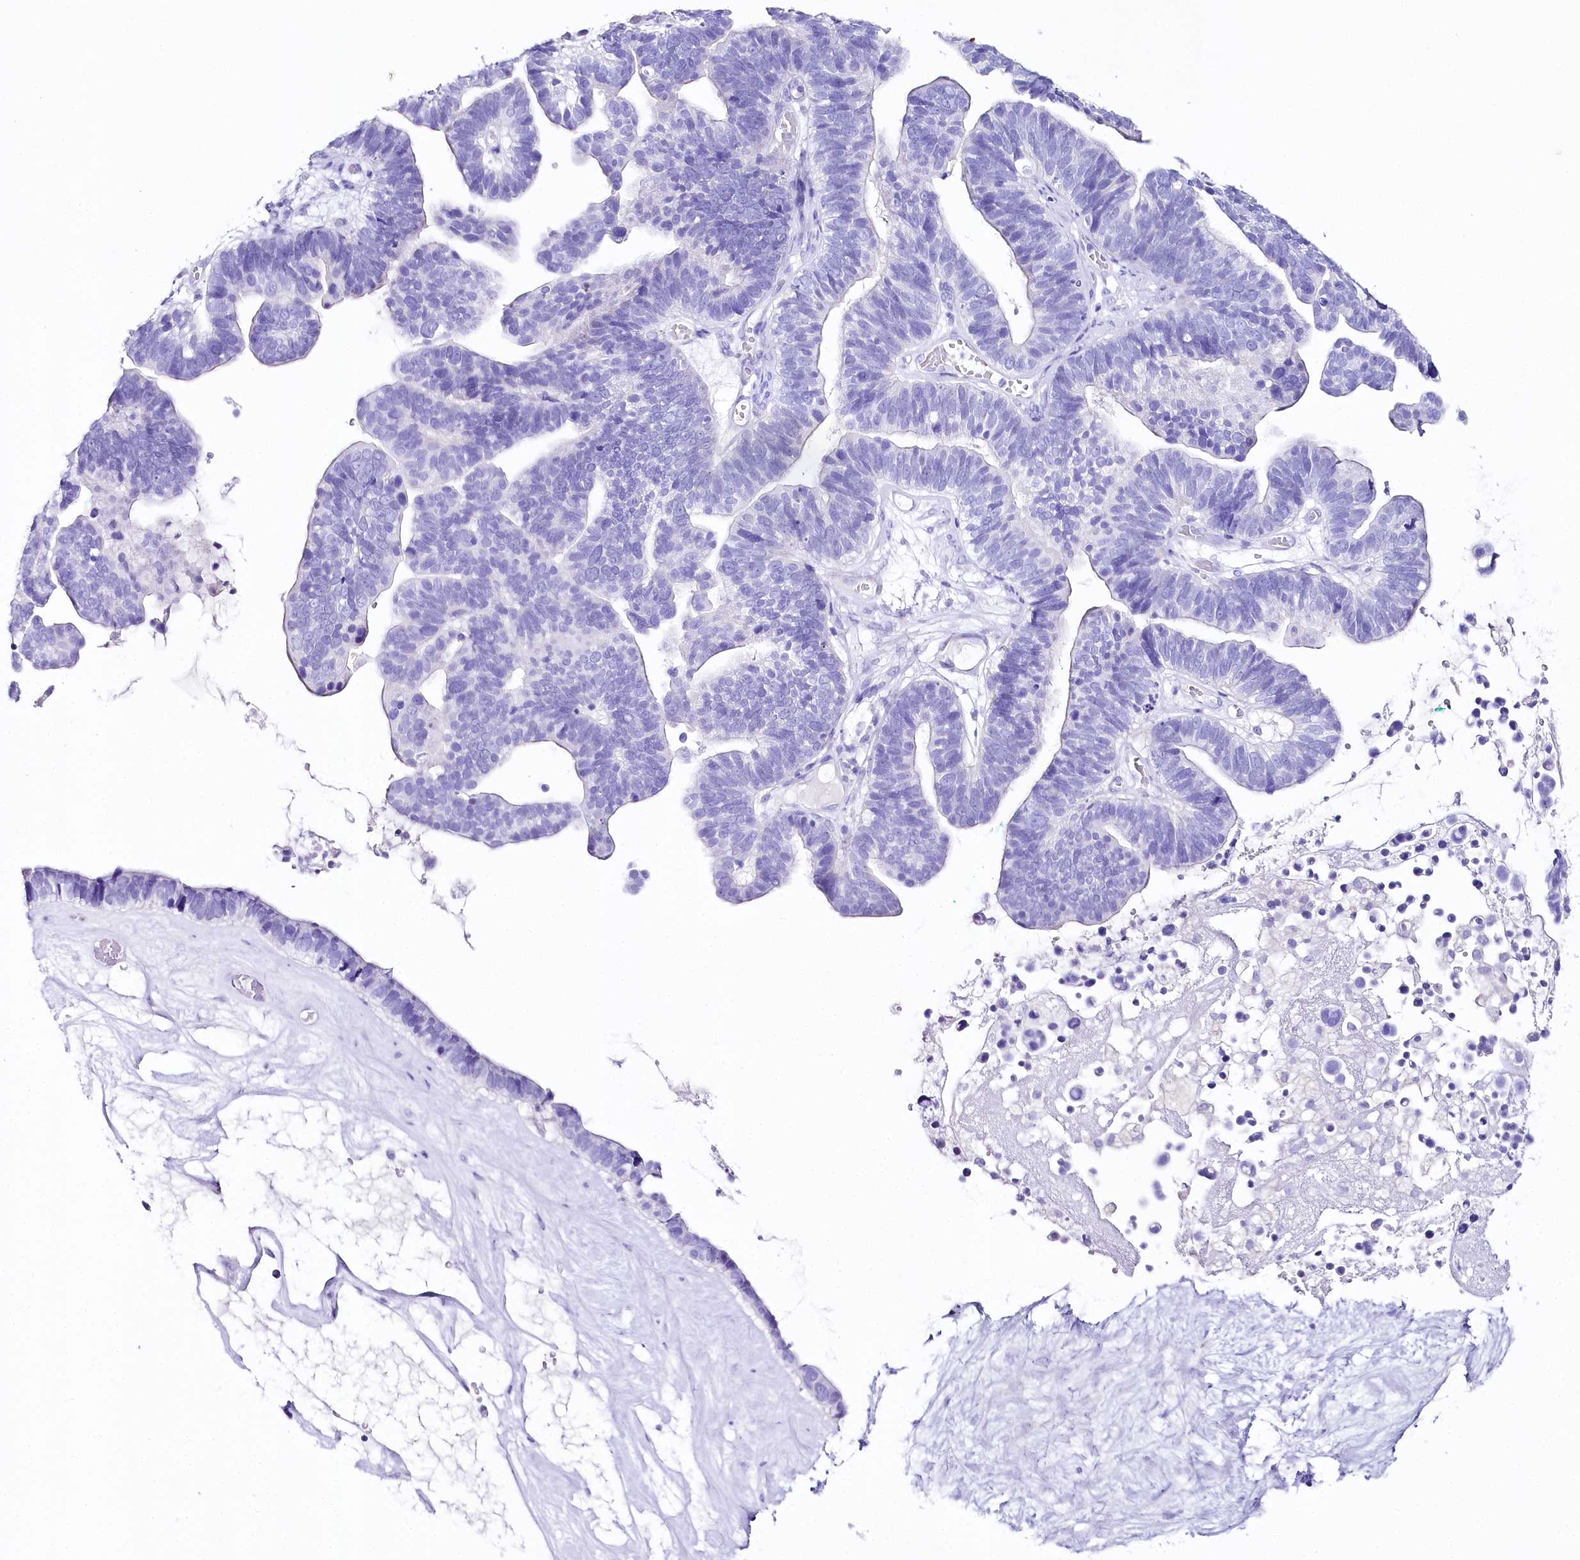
{"staining": {"intensity": "negative", "quantity": "none", "location": "none"}, "tissue": "ovarian cancer", "cell_type": "Tumor cells", "image_type": "cancer", "snomed": [{"axis": "morphology", "description": "Cystadenocarcinoma, serous, NOS"}, {"axis": "topography", "description": "Ovary"}], "caption": "Immunohistochemical staining of human ovarian cancer (serous cystadenocarcinoma) displays no significant expression in tumor cells.", "gene": "CSN3", "patient": {"sex": "female", "age": 56}}